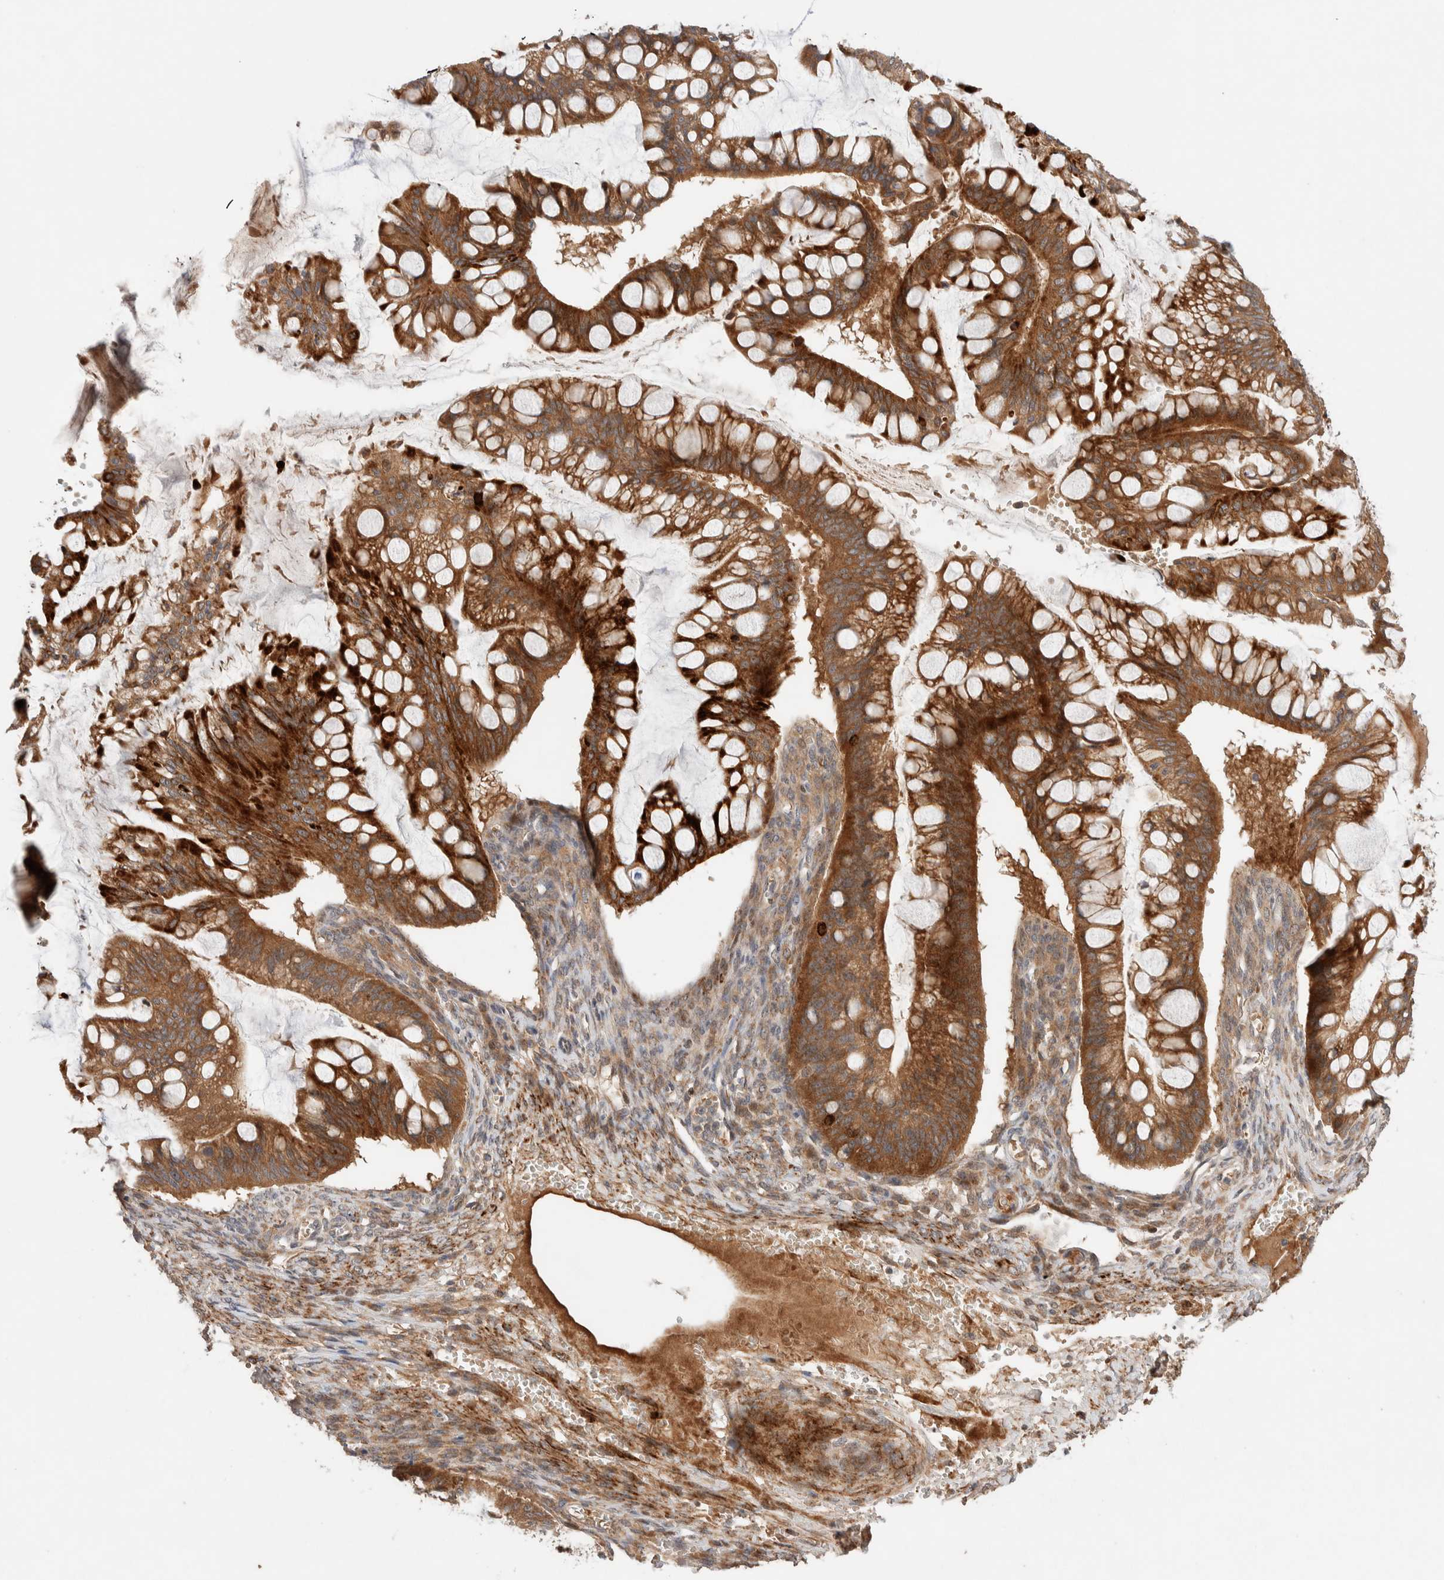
{"staining": {"intensity": "strong", "quantity": ">75%", "location": "cytoplasmic/membranous"}, "tissue": "ovarian cancer", "cell_type": "Tumor cells", "image_type": "cancer", "snomed": [{"axis": "morphology", "description": "Cystadenocarcinoma, mucinous, NOS"}, {"axis": "topography", "description": "Ovary"}], "caption": "Protein staining by immunohistochemistry (IHC) demonstrates strong cytoplasmic/membranous staining in about >75% of tumor cells in ovarian cancer.", "gene": "CASK", "patient": {"sex": "female", "age": 73}}